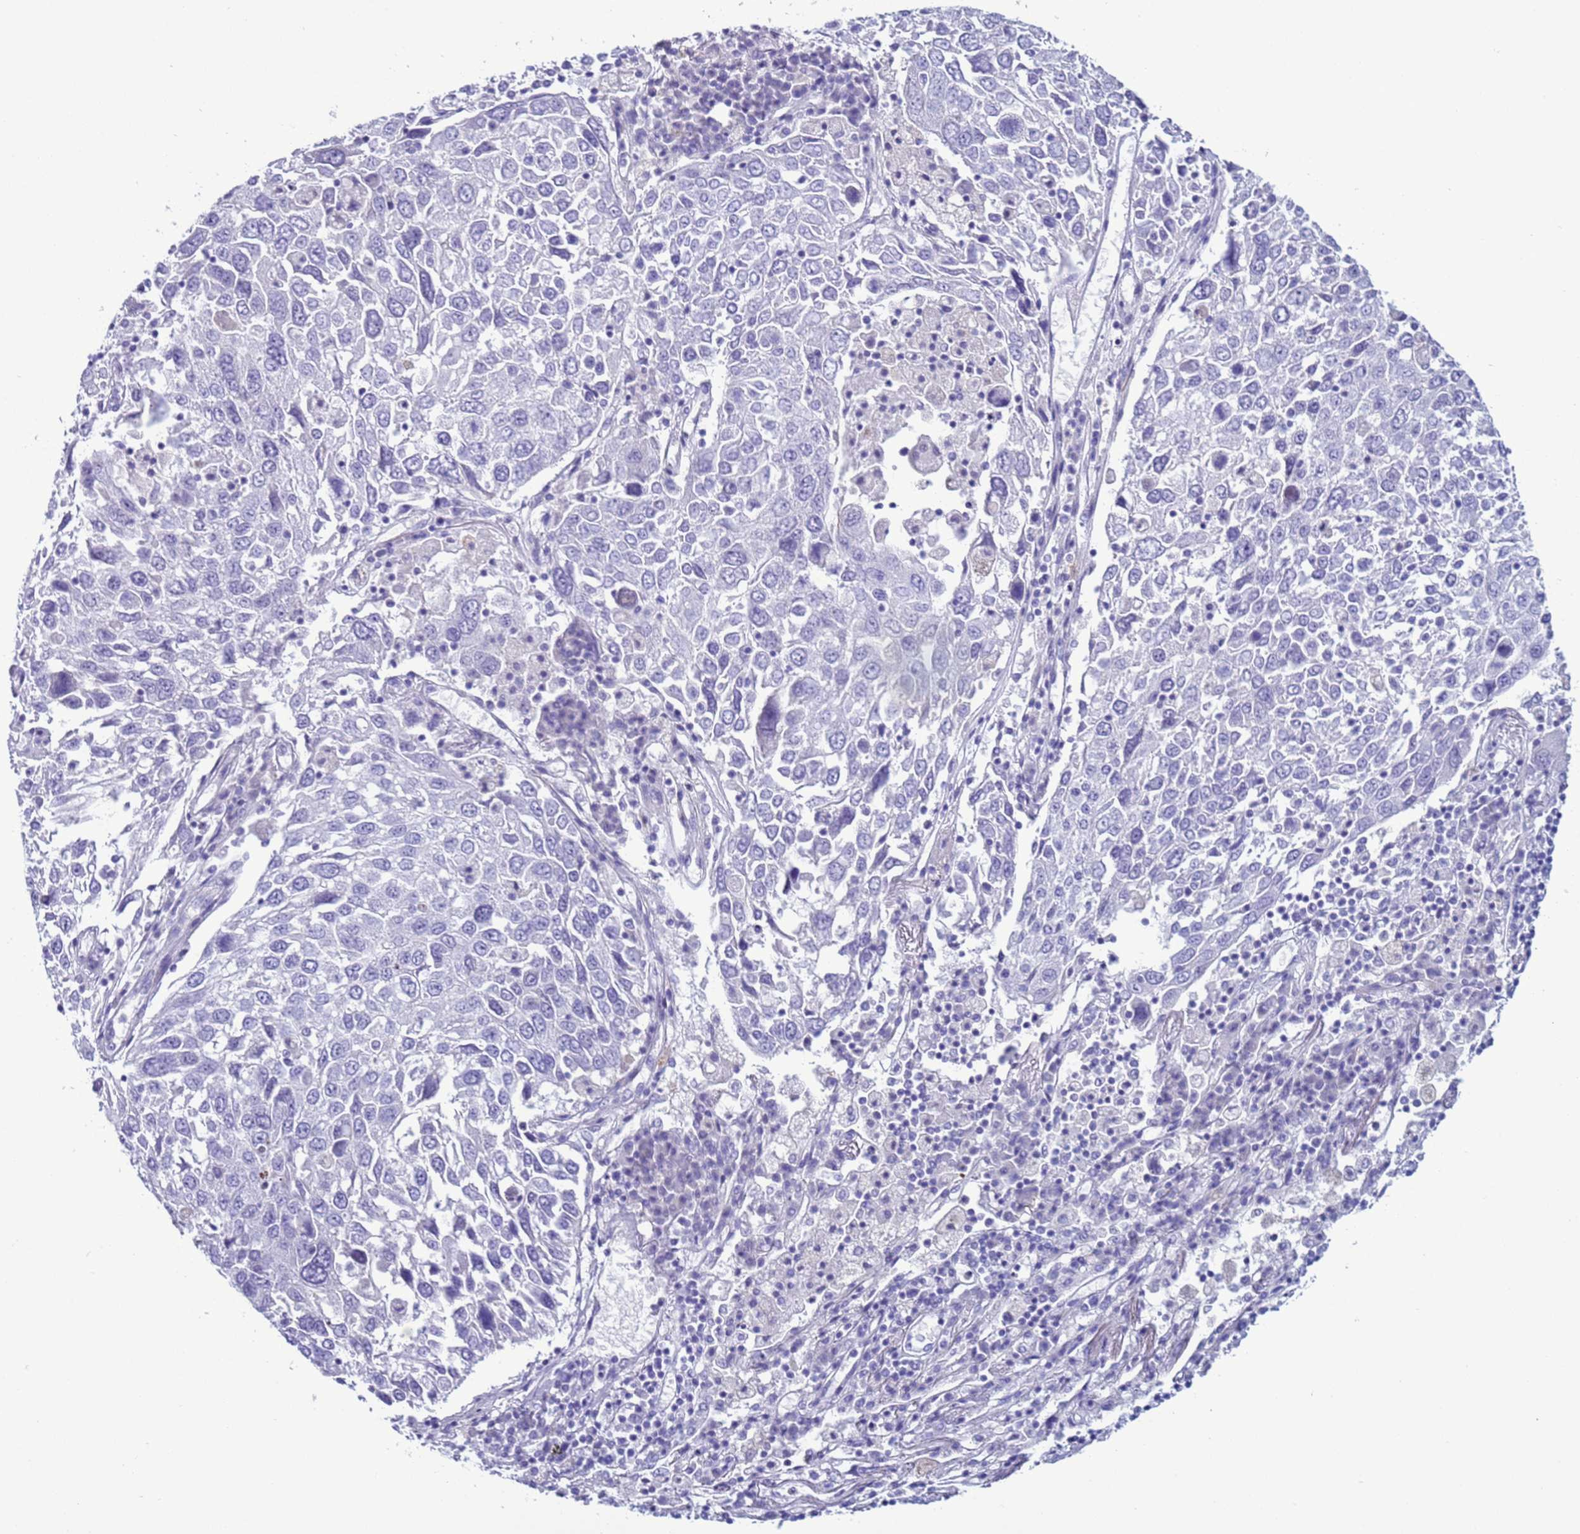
{"staining": {"intensity": "negative", "quantity": "none", "location": "none"}, "tissue": "lung cancer", "cell_type": "Tumor cells", "image_type": "cancer", "snomed": [{"axis": "morphology", "description": "Squamous cell carcinoma, NOS"}, {"axis": "topography", "description": "Lung"}], "caption": "The micrograph exhibits no significant expression in tumor cells of lung cancer.", "gene": "CST4", "patient": {"sex": "male", "age": 65}}